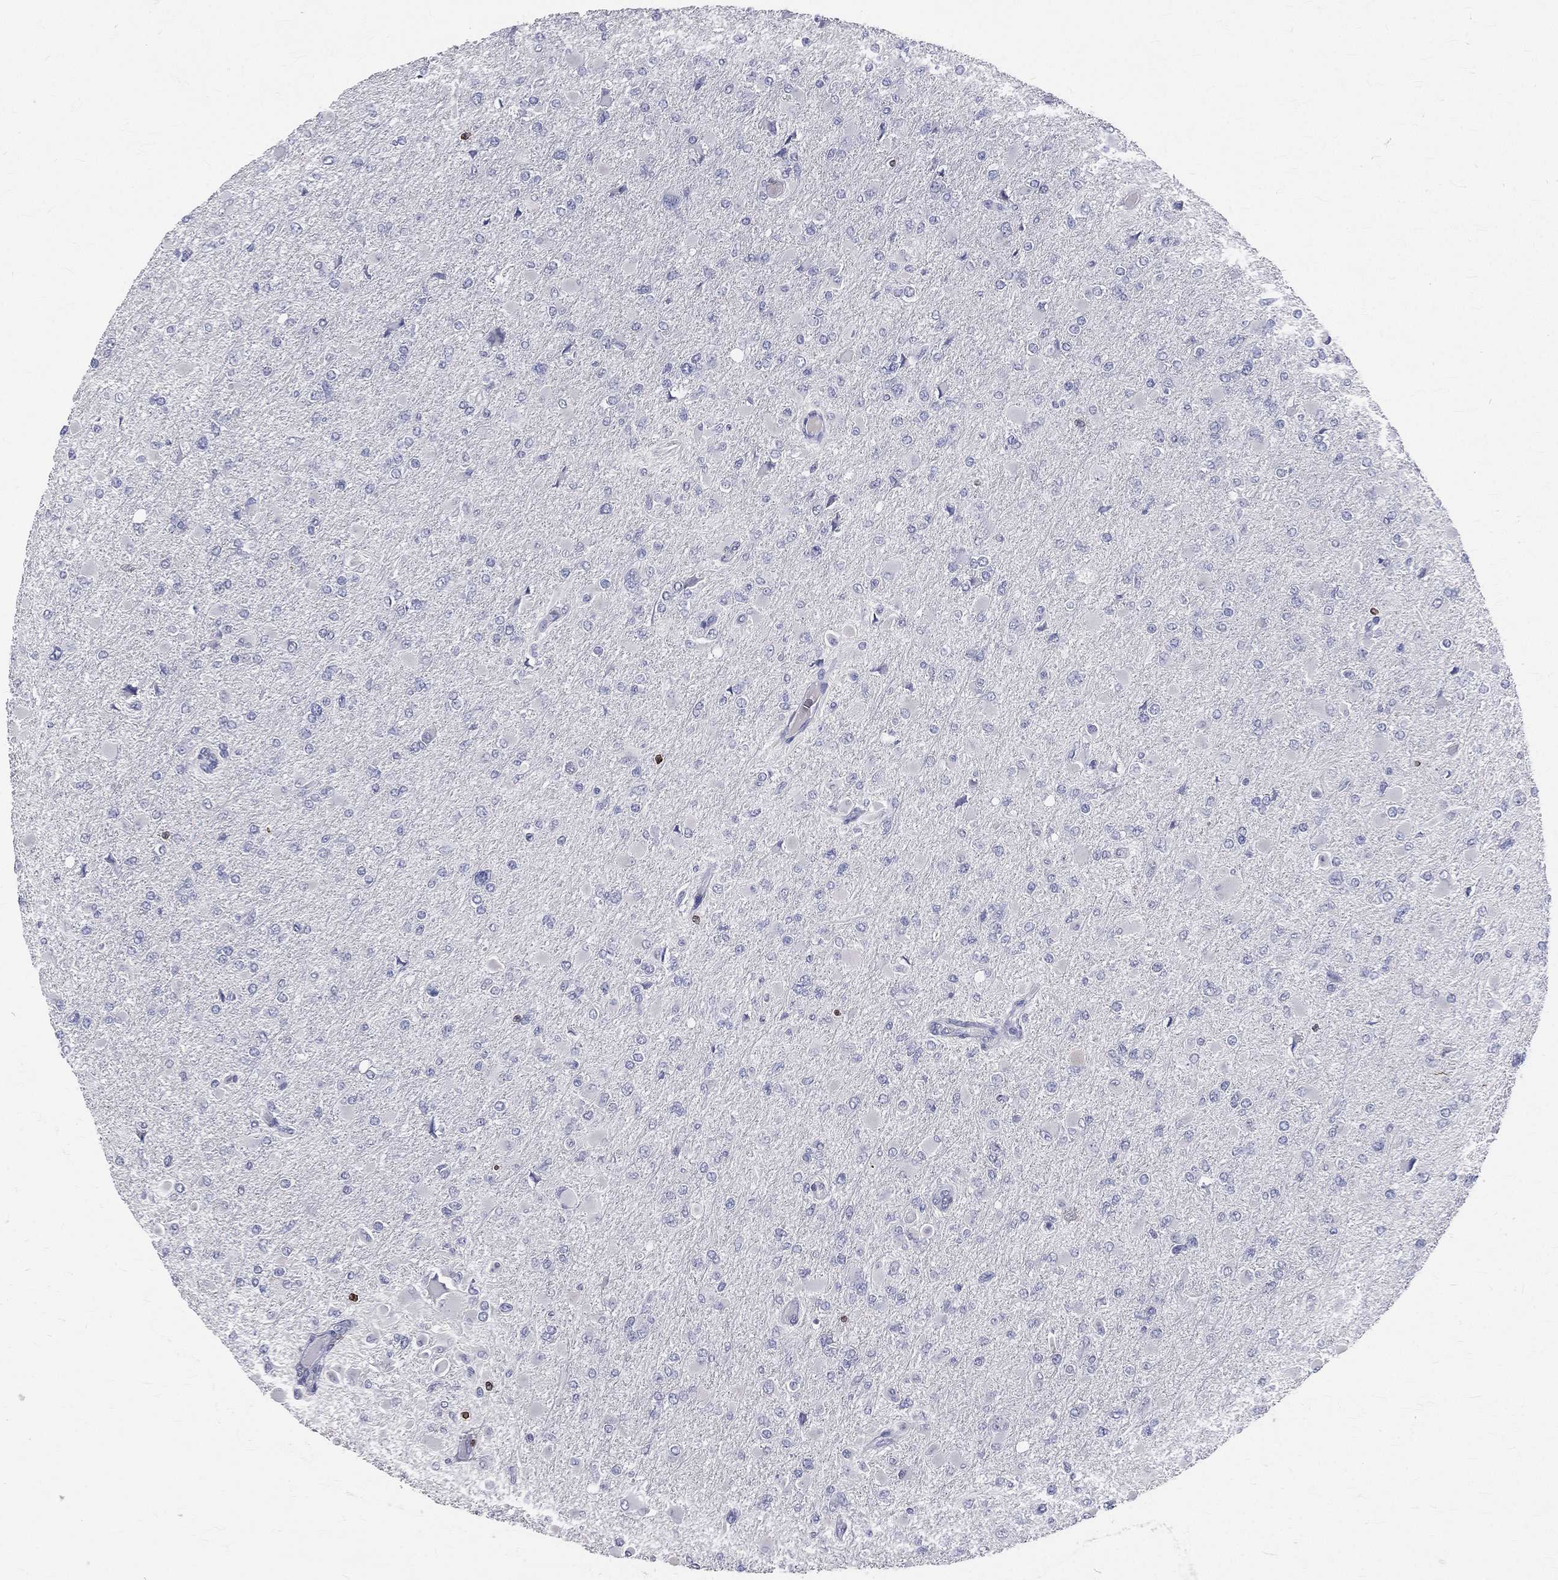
{"staining": {"intensity": "negative", "quantity": "none", "location": "none"}, "tissue": "glioma", "cell_type": "Tumor cells", "image_type": "cancer", "snomed": [{"axis": "morphology", "description": "Glioma, malignant, High grade"}, {"axis": "topography", "description": "Cerebral cortex"}], "caption": "Immunohistochemistry of human high-grade glioma (malignant) demonstrates no positivity in tumor cells.", "gene": "CTSW", "patient": {"sex": "female", "age": 36}}